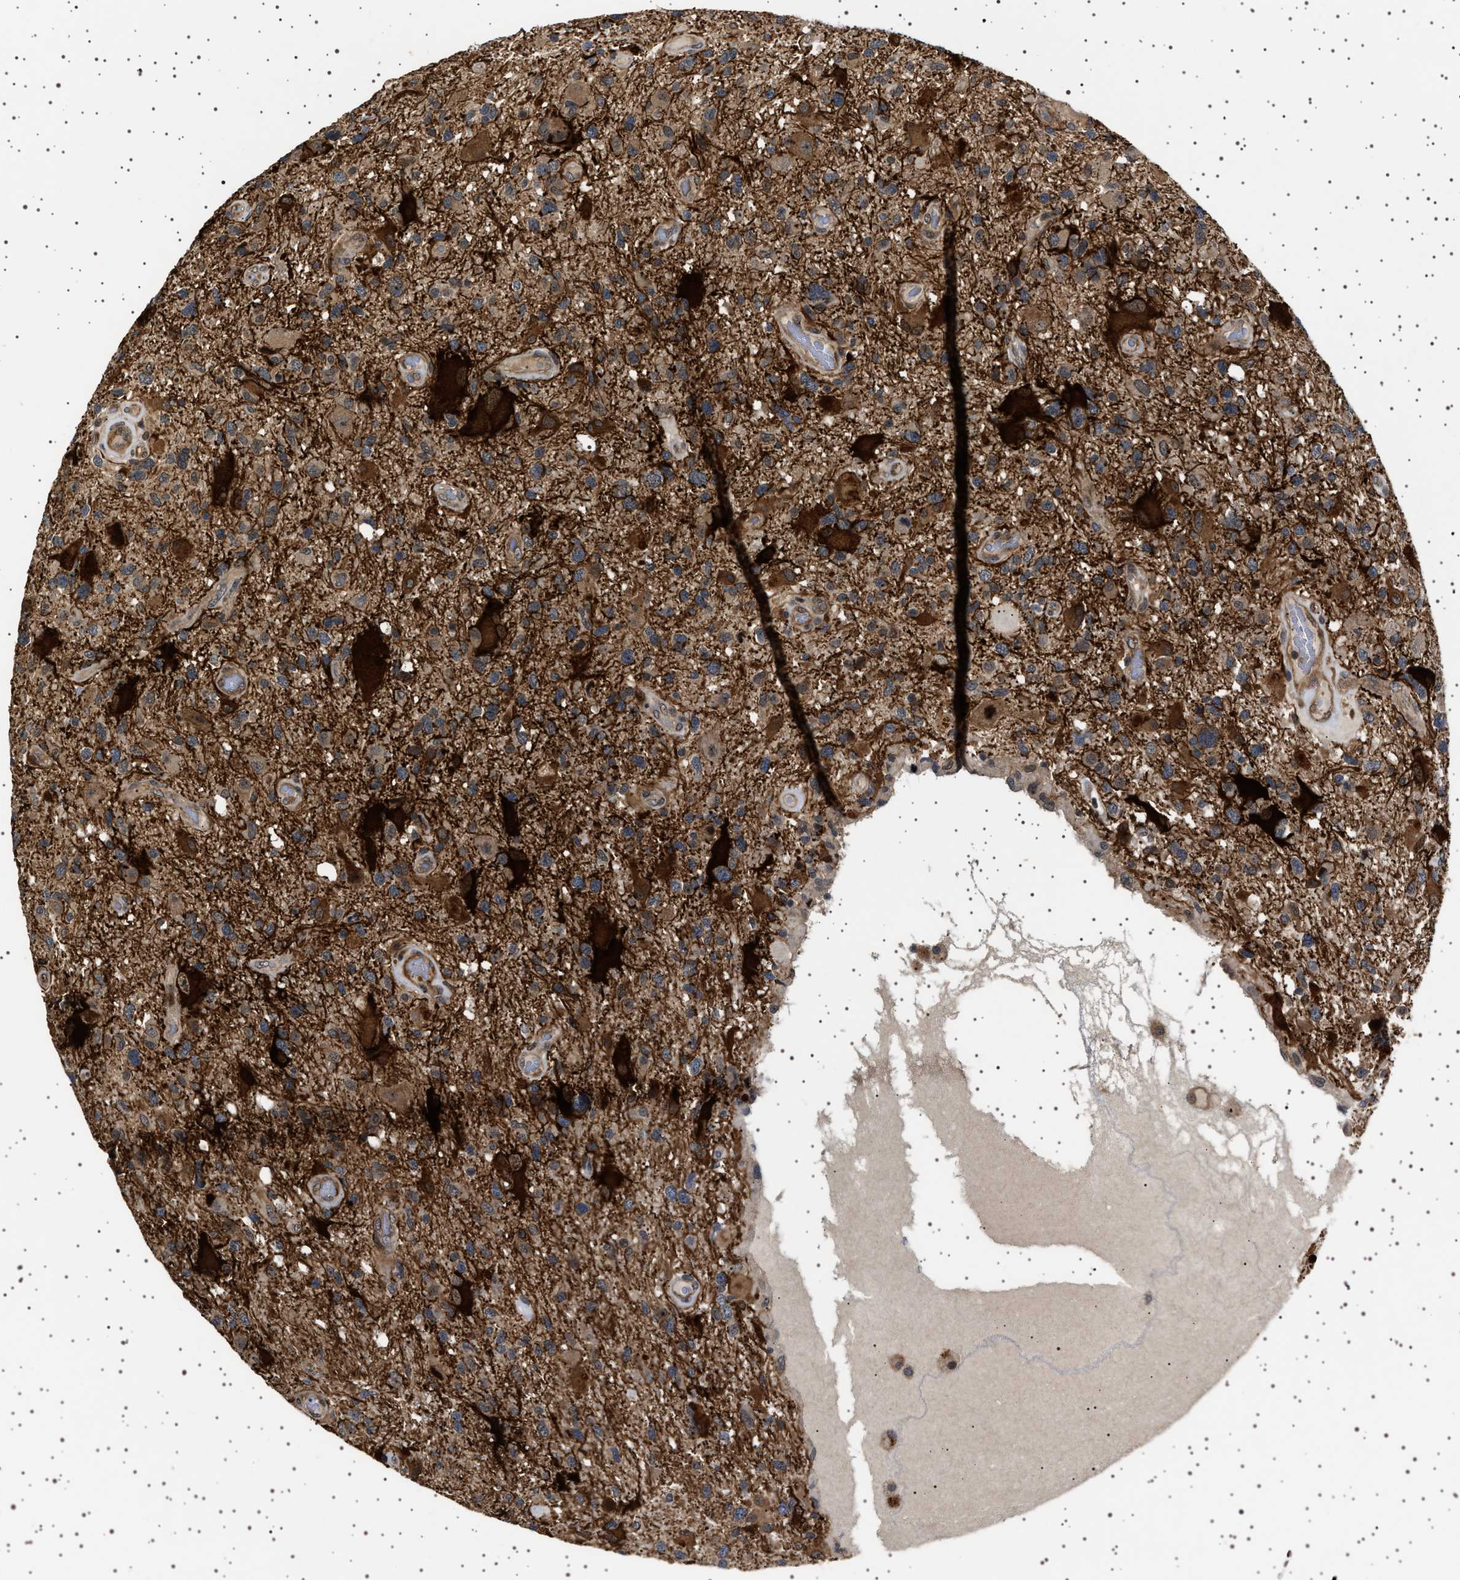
{"staining": {"intensity": "weak", "quantity": "25%-75%", "location": "cytoplasmic/membranous"}, "tissue": "glioma", "cell_type": "Tumor cells", "image_type": "cancer", "snomed": [{"axis": "morphology", "description": "Glioma, malignant, High grade"}, {"axis": "topography", "description": "Brain"}], "caption": "Tumor cells display low levels of weak cytoplasmic/membranous positivity in approximately 25%-75% of cells in glioma. The protein of interest is shown in brown color, while the nuclei are stained blue.", "gene": "BAG3", "patient": {"sex": "male", "age": 33}}